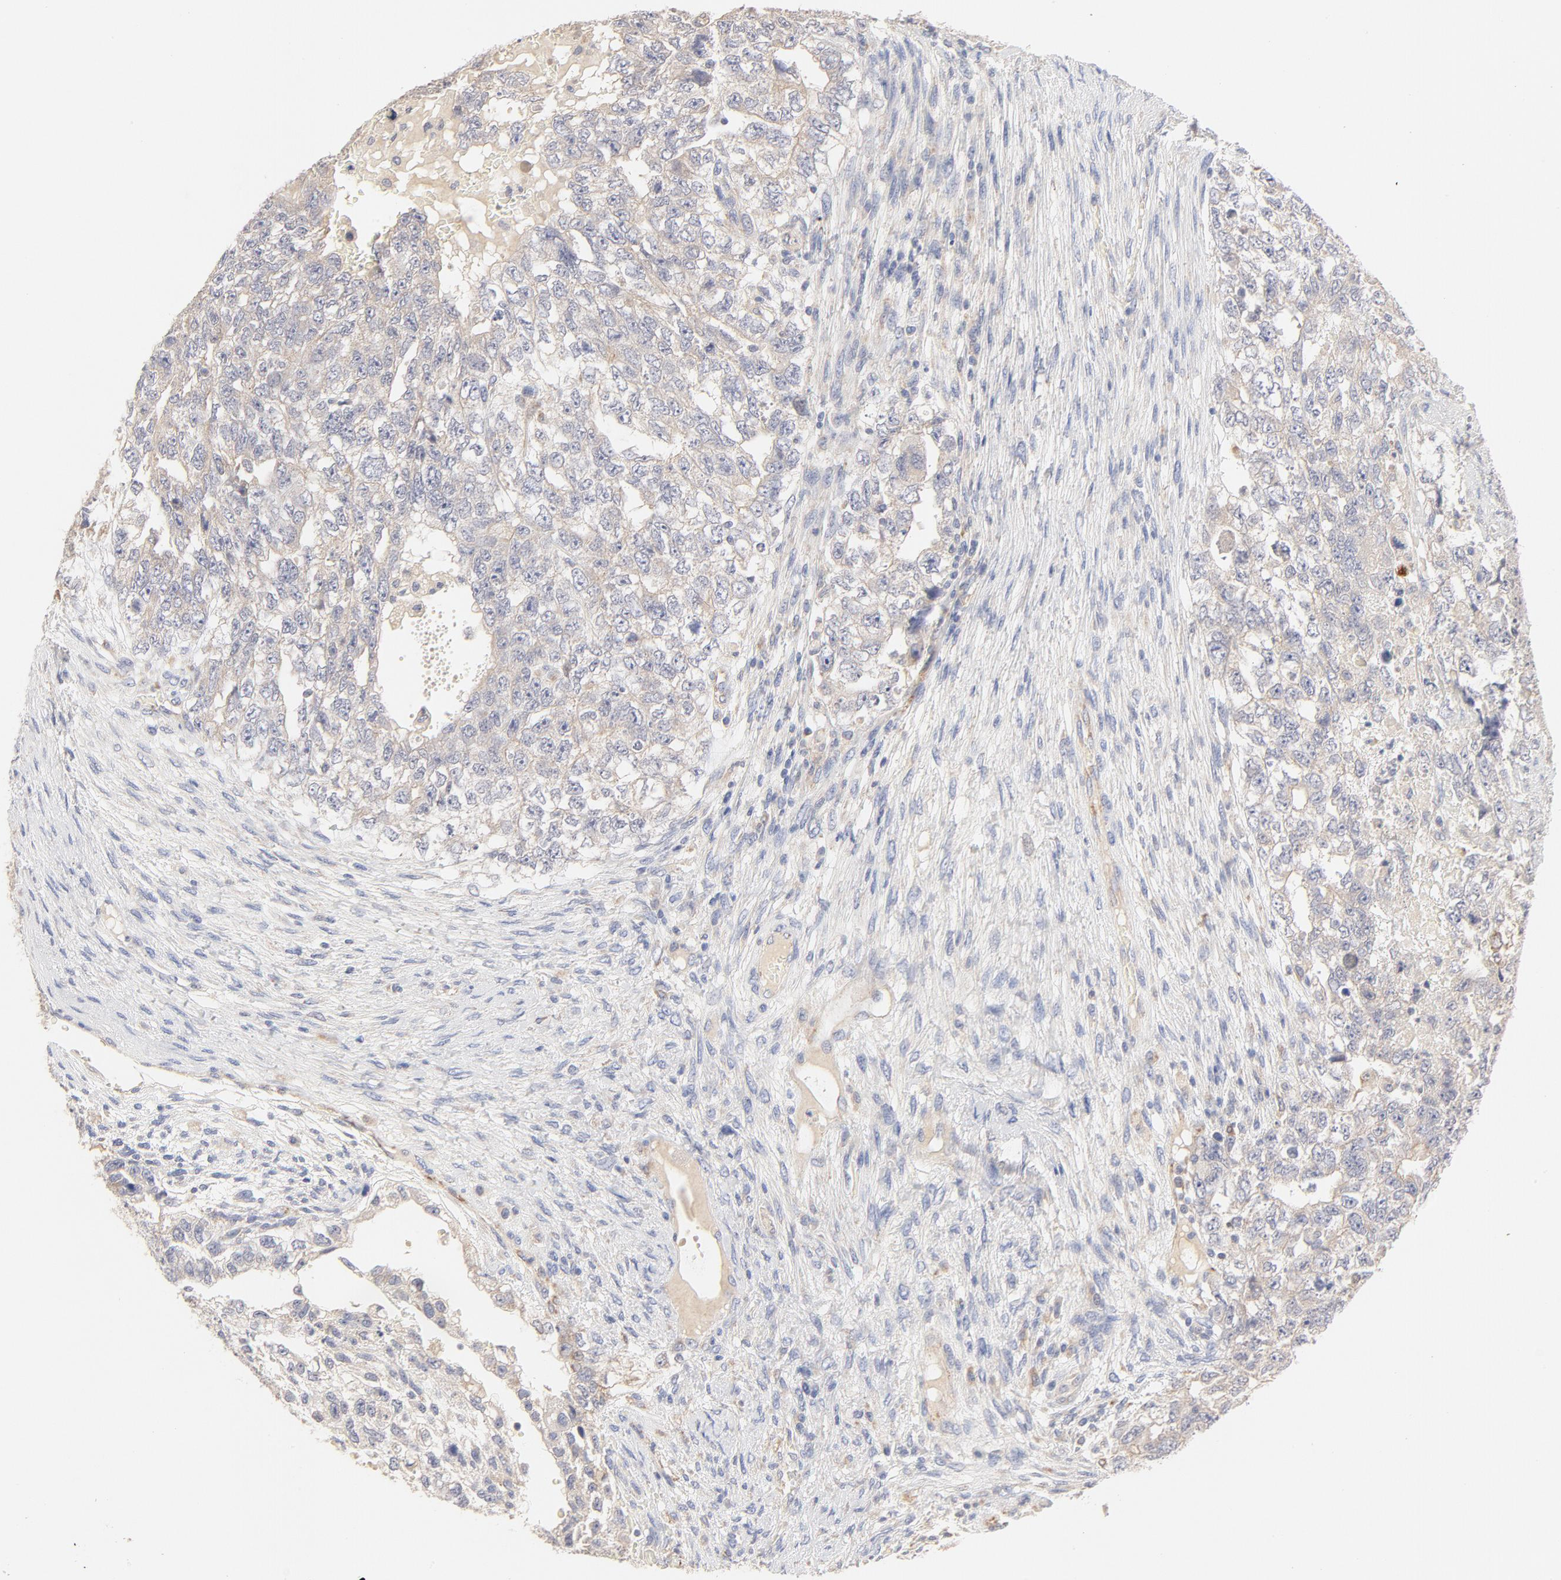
{"staining": {"intensity": "negative", "quantity": "none", "location": "none"}, "tissue": "testis cancer", "cell_type": "Tumor cells", "image_type": "cancer", "snomed": [{"axis": "morphology", "description": "Carcinoma, Embryonal, NOS"}, {"axis": "topography", "description": "Testis"}], "caption": "IHC of embryonal carcinoma (testis) reveals no staining in tumor cells. Nuclei are stained in blue.", "gene": "MTERF2", "patient": {"sex": "male", "age": 36}}